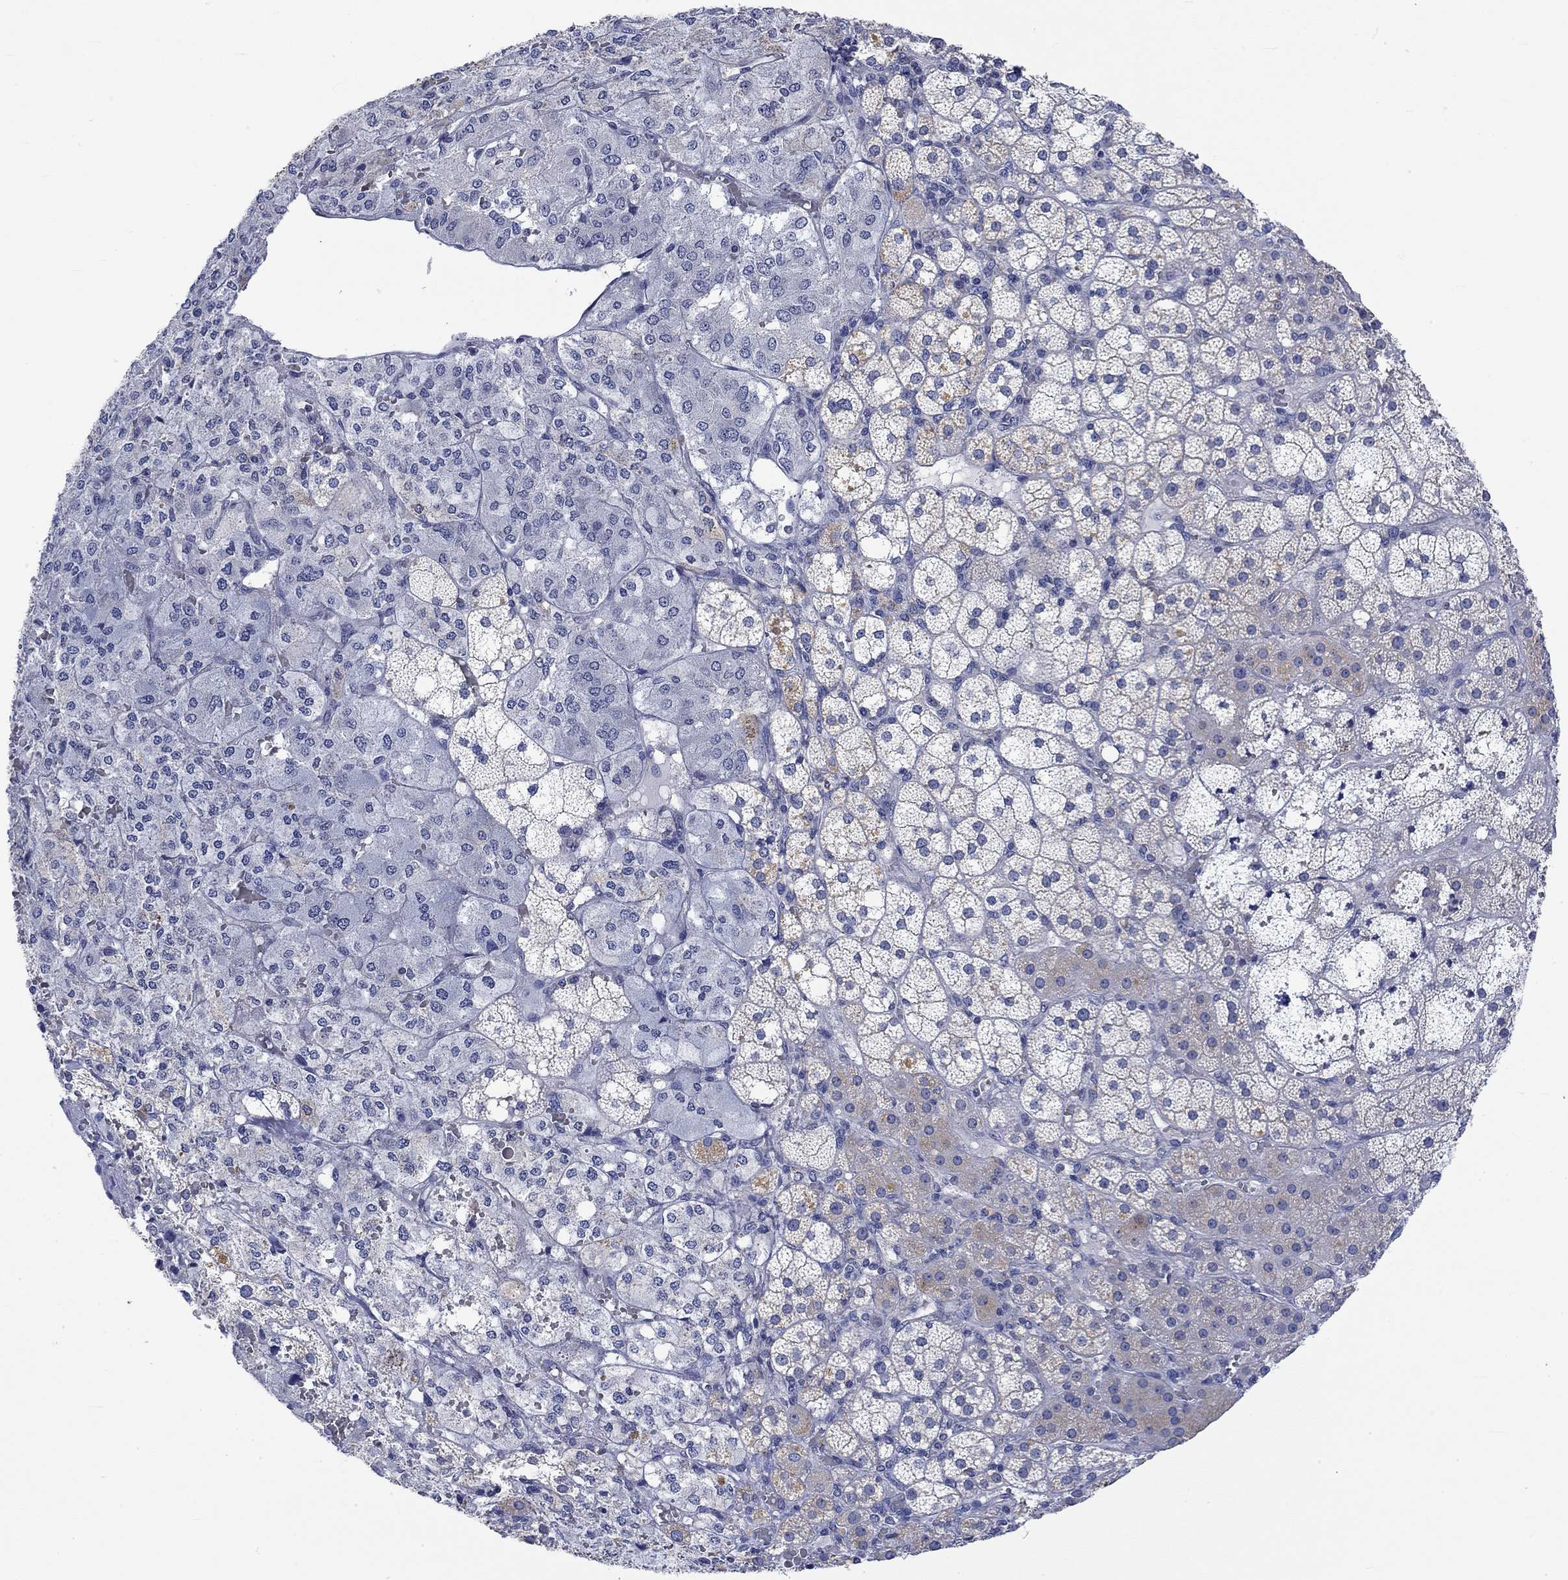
{"staining": {"intensity": "moderate", "quantity": "<25%", "location": "cytoplasmic/membranous"}, "tissue": "adrenal gland", "cell_type": "Glandular cells", "image_type": "normal", "snomed": [{"axis": "morphology", "description": "Normal tissue, NOS"}, {"axis": "topography", "description": "Adrenal gland"}], "caption": "The image shows immunohistochemical staining of normal adrenal gland. There is moderate cytoplasmic/membranous staining is appreciated in approximately <25% of glandular cells.", "gene": "AGRP", "patient": {"sex": "male", "age": 53}}